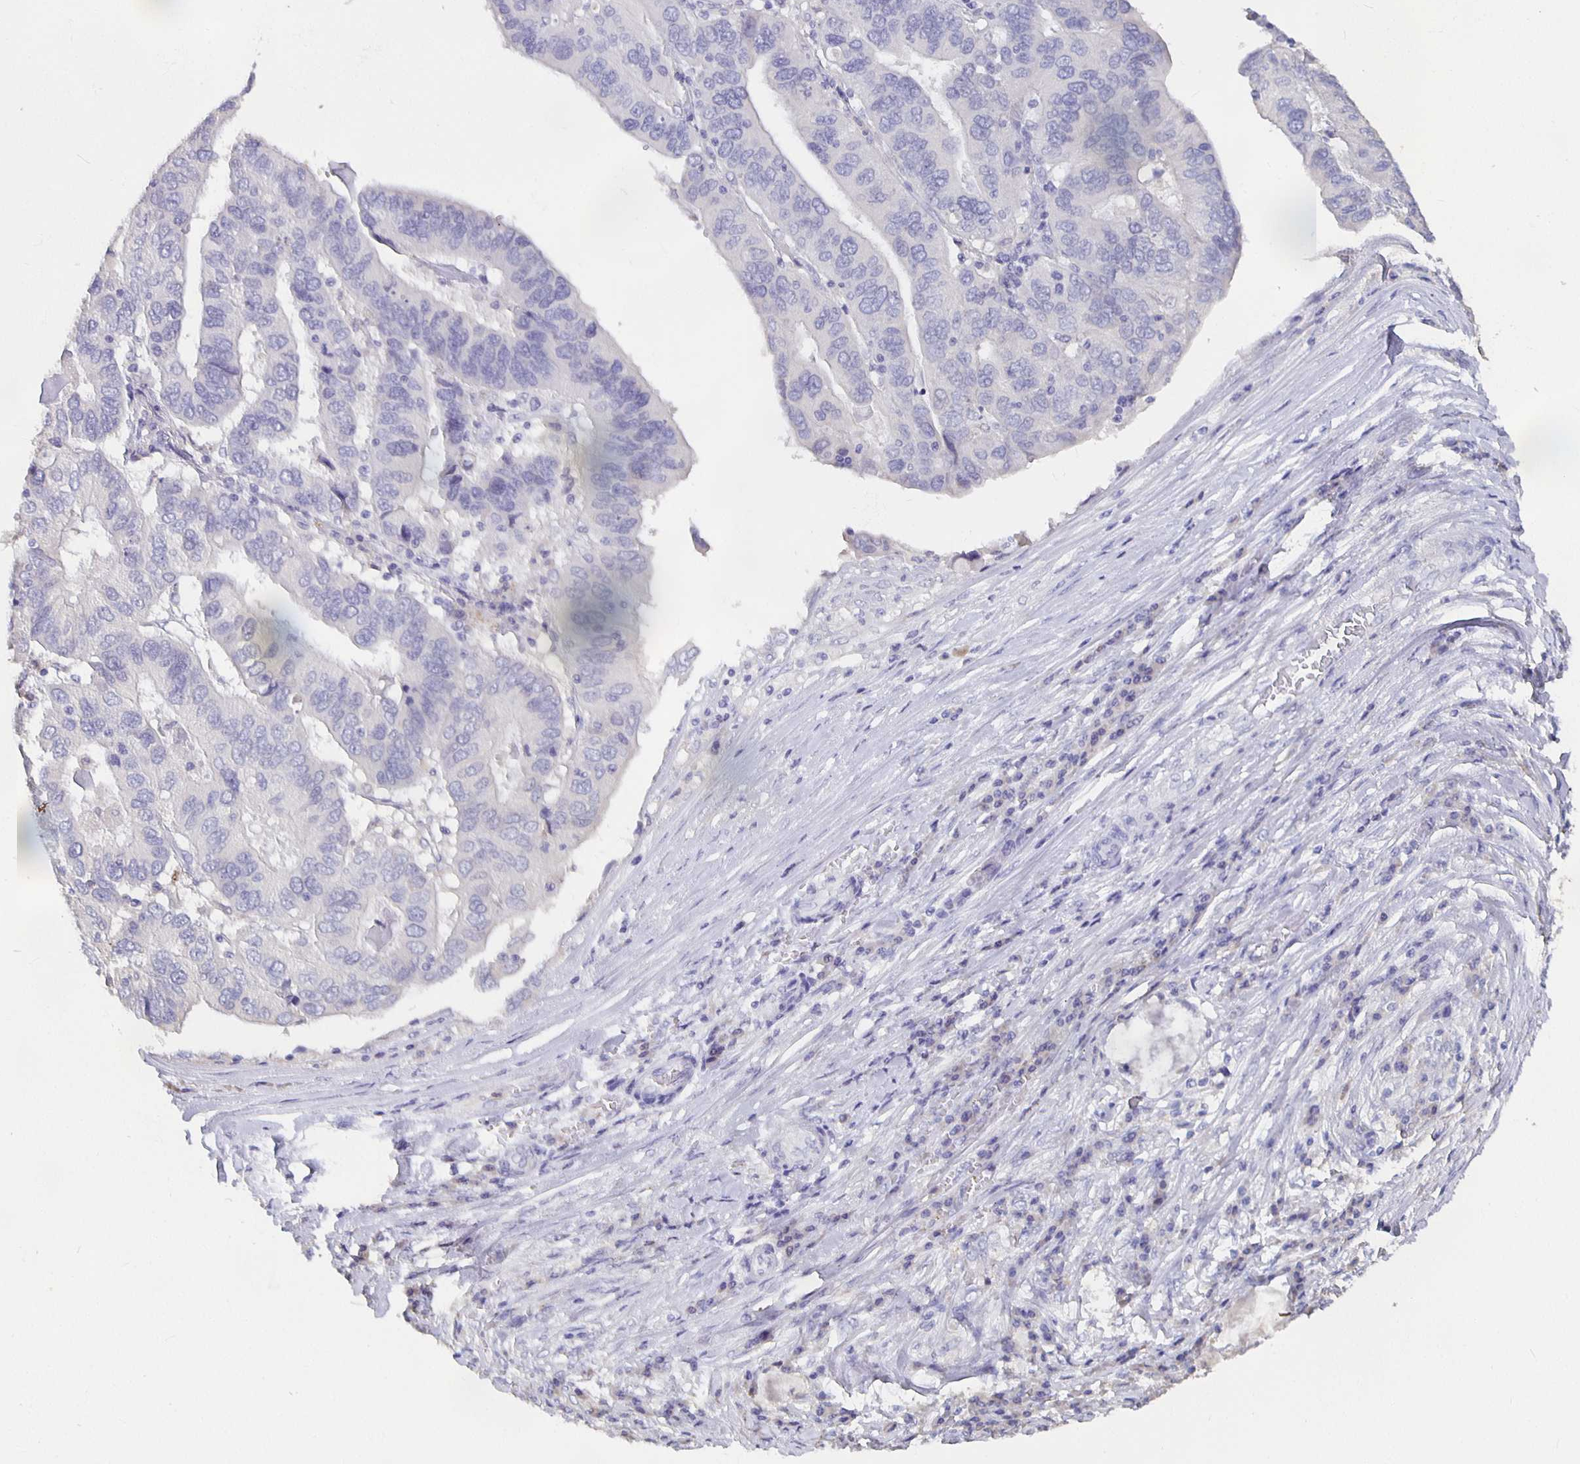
{"staining": {"intensity": "negative", "quantity": "none", "location": "none"}, "tissue": "ovarian cancer", "cell_type": "Tumor cells", "image_type": "cancer", "snomed": [{"axis": "morphology", "description": "Cystadenocarcinoma, serous, NOS"}, {"axis": "topography", "description": "Ovary"}], "caption": "There is no significant expression in tumor cells of ovarian serous cystadenocarcinoma.", "gene": "GPX4", "patient": {"sex": "female", "age": 79}}